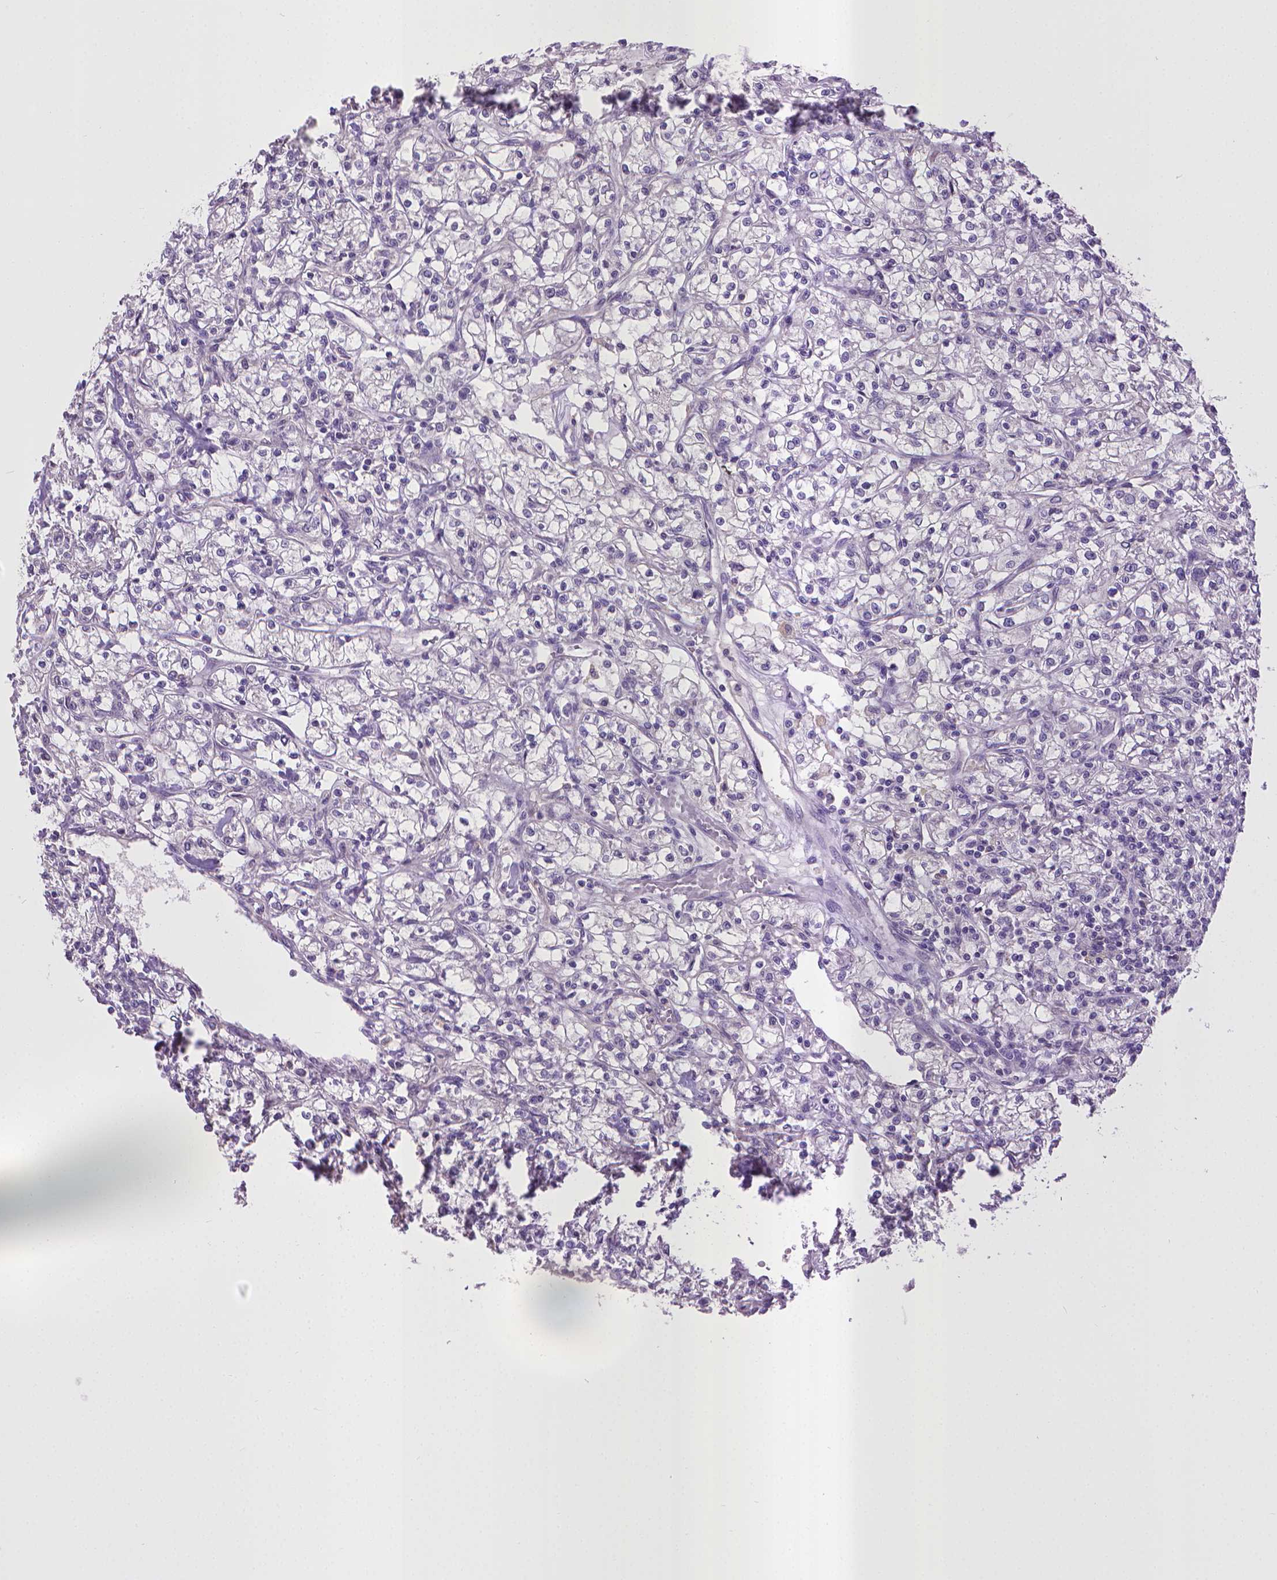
{"staining": {"intensity": "negative", "quantity": "none", "location": "none"}, "tissue": "renal cancer", "cell_type": "Tumor cells", "image_type": "cancer", "snomed": [{"axis": "morphology", "description": "Adenocarcinoma, NOS"}, {"axis": "topography", "description": "Kidney"}], "caption": "Tumor cells show no significant positivity in renal adenocarcinoma.", "gene": "CPM", "patient": {"sex": "female", "age": 59}}